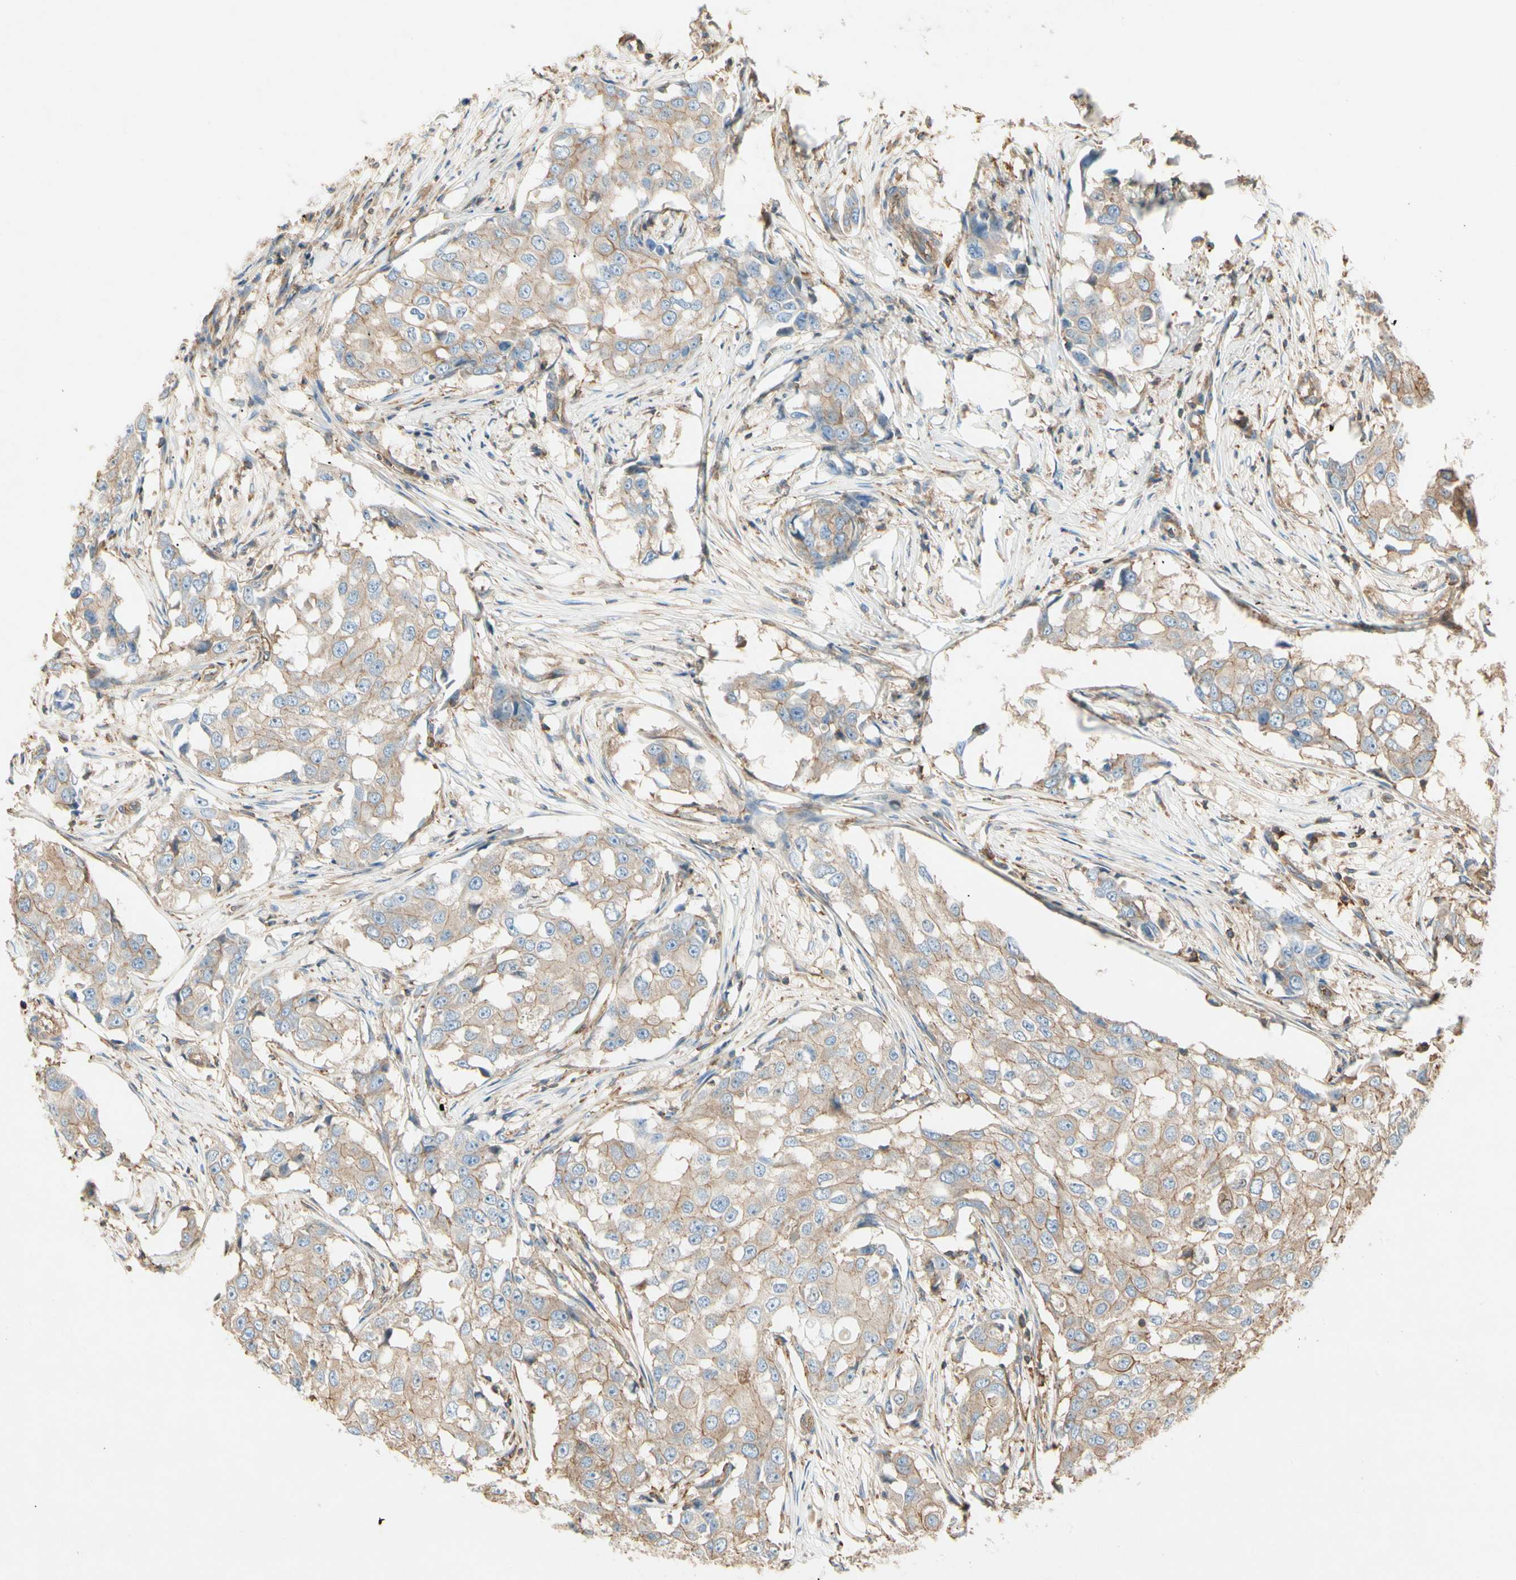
{"staining": {"intensity": "weak", "quantity": ">75%", "location": "cytoplasmic/membranous"}, "tissue": "breast cancer", "cell_type": "Tumor cells", "image_type": "cancer", "snomed": [{"axis": "morphology", "description": "Duct carcinoma"}, {"axis": "topography", "description": "Breast"}], "caption": "Immunohistochemical staining of human intraductal carcinoma (breast) exhibits low levels of weak cytoplasmic/membranous protein expression in approximately >75% of tumor cells.", "gene": "ARPC2", "patient": {"sex": "female", "age": 27}}